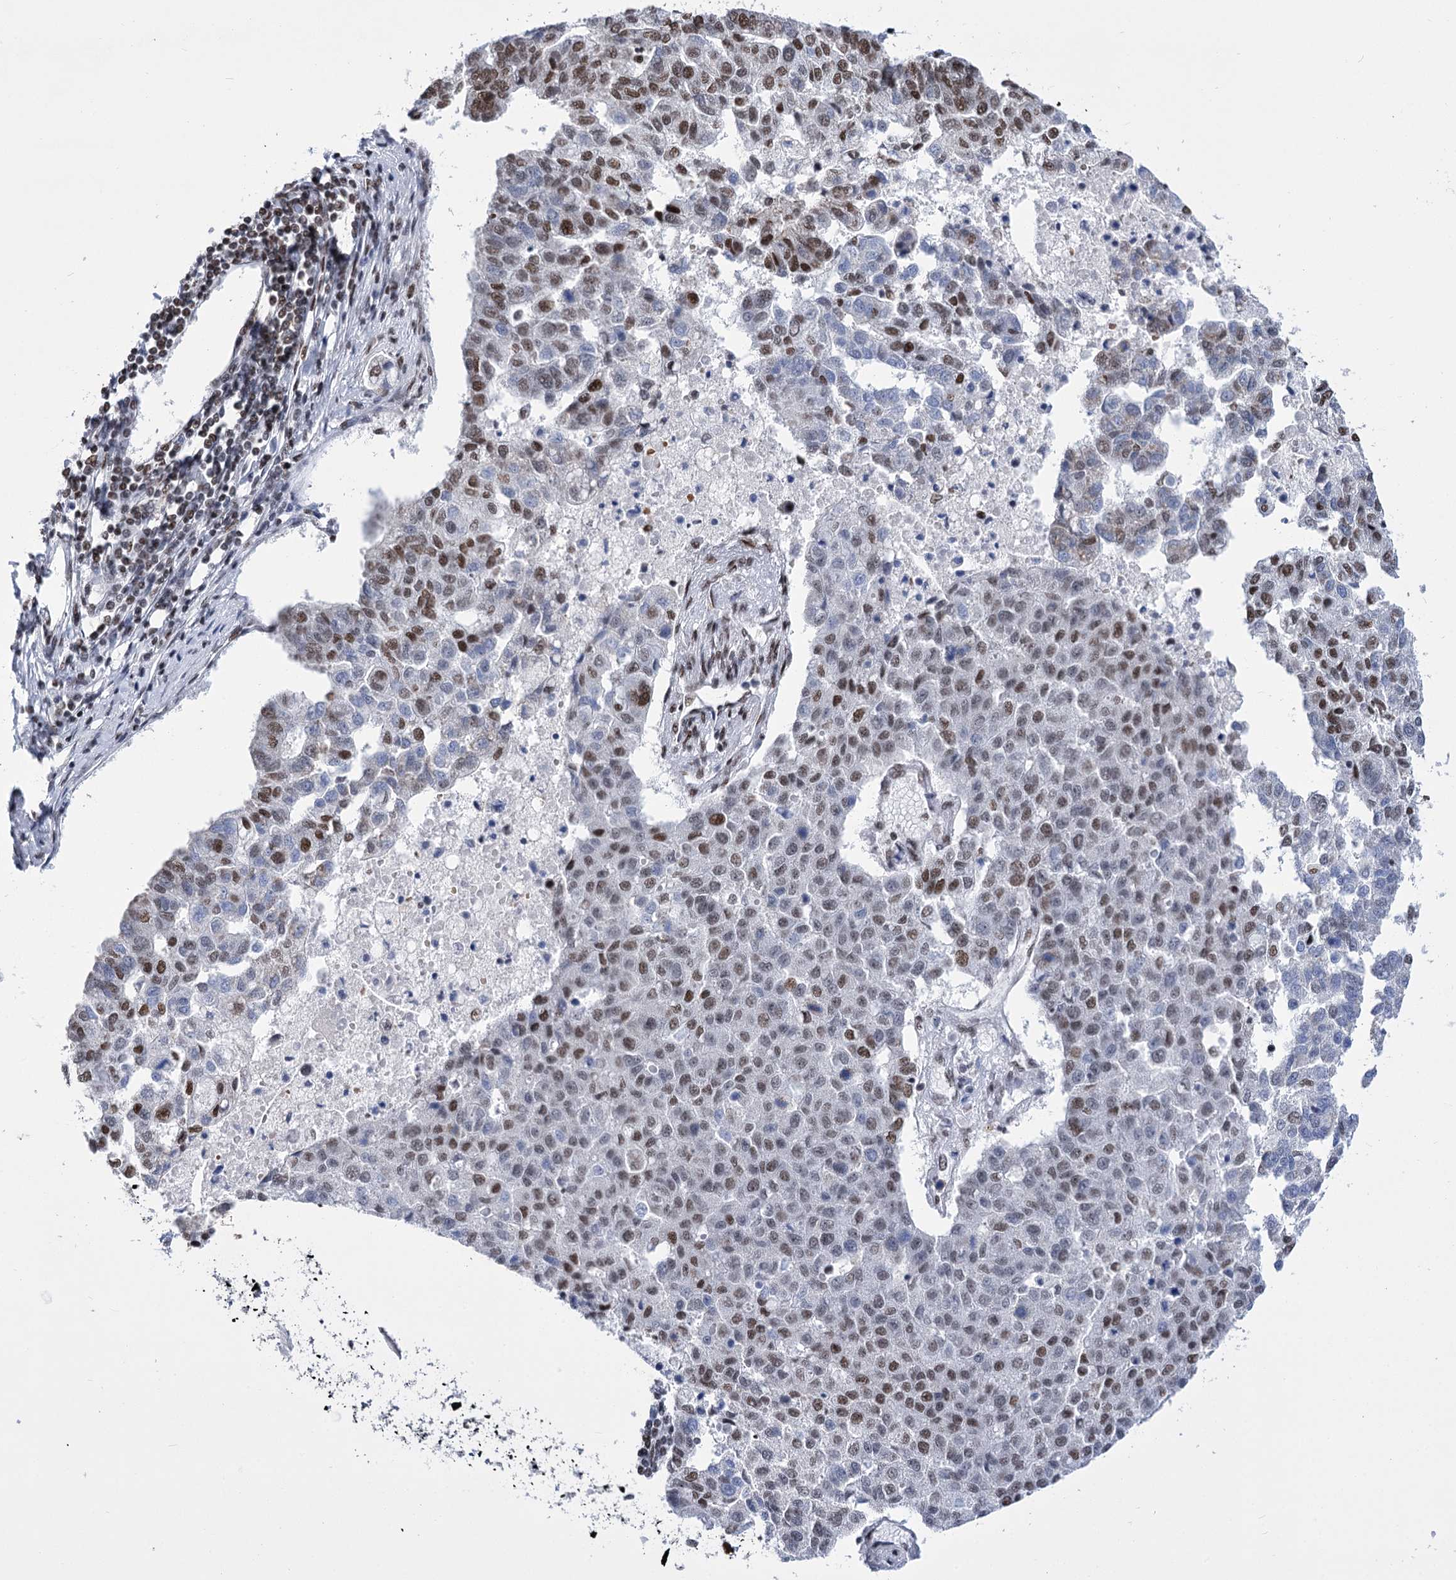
{"staining": {"intensity": "moderate", "quantity": "25%-75%", "location": "nuclear"}, "tissue": "pancreatic cancer", "cell_type": "Tumor cells", "image_type": "cancer", "snomed": [{"axis": "morphology", "description": "Adenocarcinoma, NOS"}, {"axis": "topography", "description": "Pancreas"}], "caption": "Pancreatic cancer (adenocarcinoma) tissue exhibits moderate nuclear staining in approximately 25%-75% of tumor cells The staining was performed using DAB (3,3'-diaminobenzidine) to visualize the protein expression in brown, while the nuclei were stained in blue with hematoxylin (Magnification: 20x).", "gene": "POU4F3", "patient": {"sex": "female", "age": 61}}